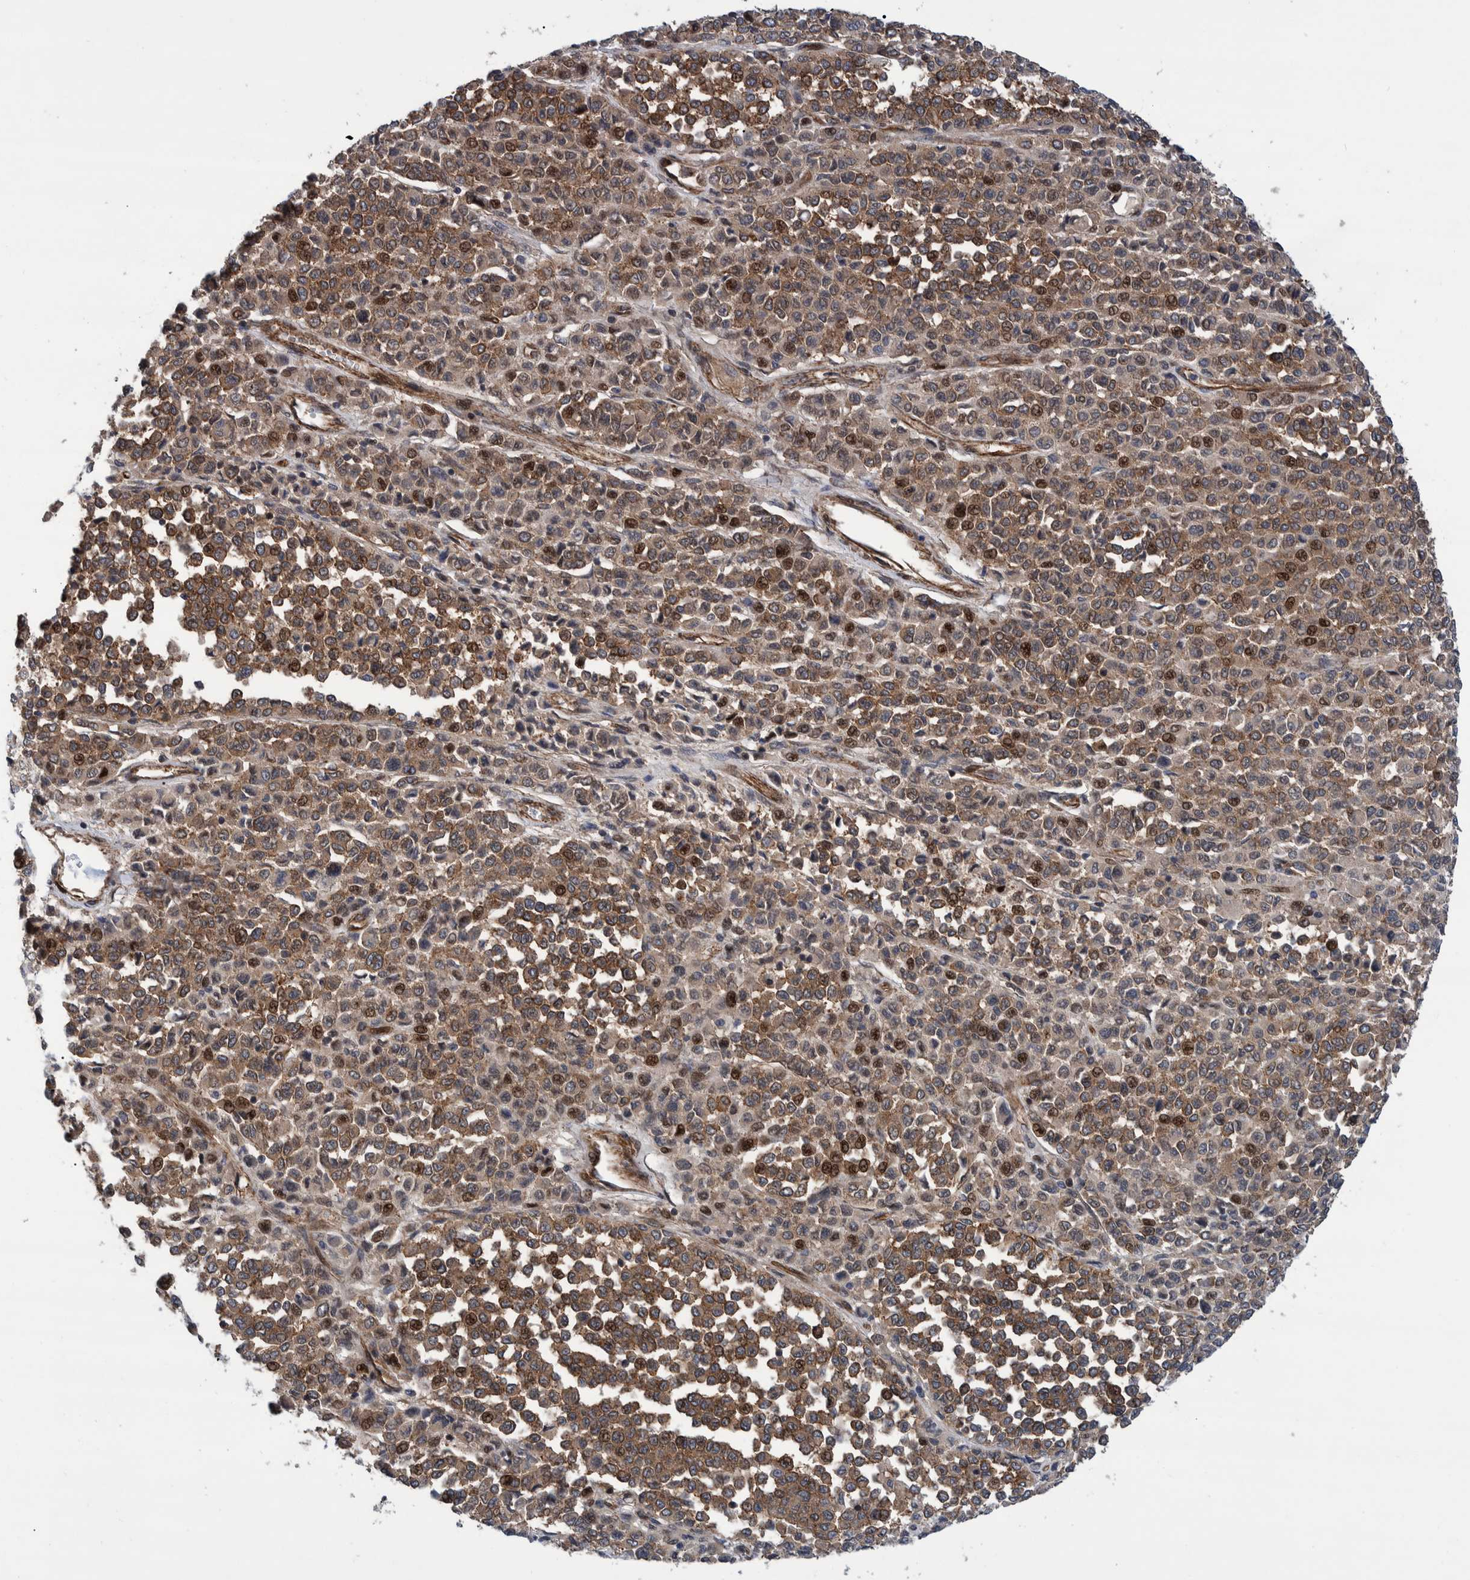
{"staining": {"intensity": "strong", "quantity": ">75%", "location": "cytoplasmic/membranous"}, "tissue": "melanoma", "cell_type": "Tumor cells", "image_type": "cancer", "snomed": [{"axis": "morphology", "description": "Malignant melanoma, Metastatic site"}, {"axis": "topography", "description": "Pancreas"}], "caption": "A micrograph showing strong cytoplasmic/membranous expression in approximately >75% of tumor cells in melanoma, as visualized by brown immunohistochemical staining.", "gene": "GRPEL2", "patient": {"sex": "female", "age": 30}}